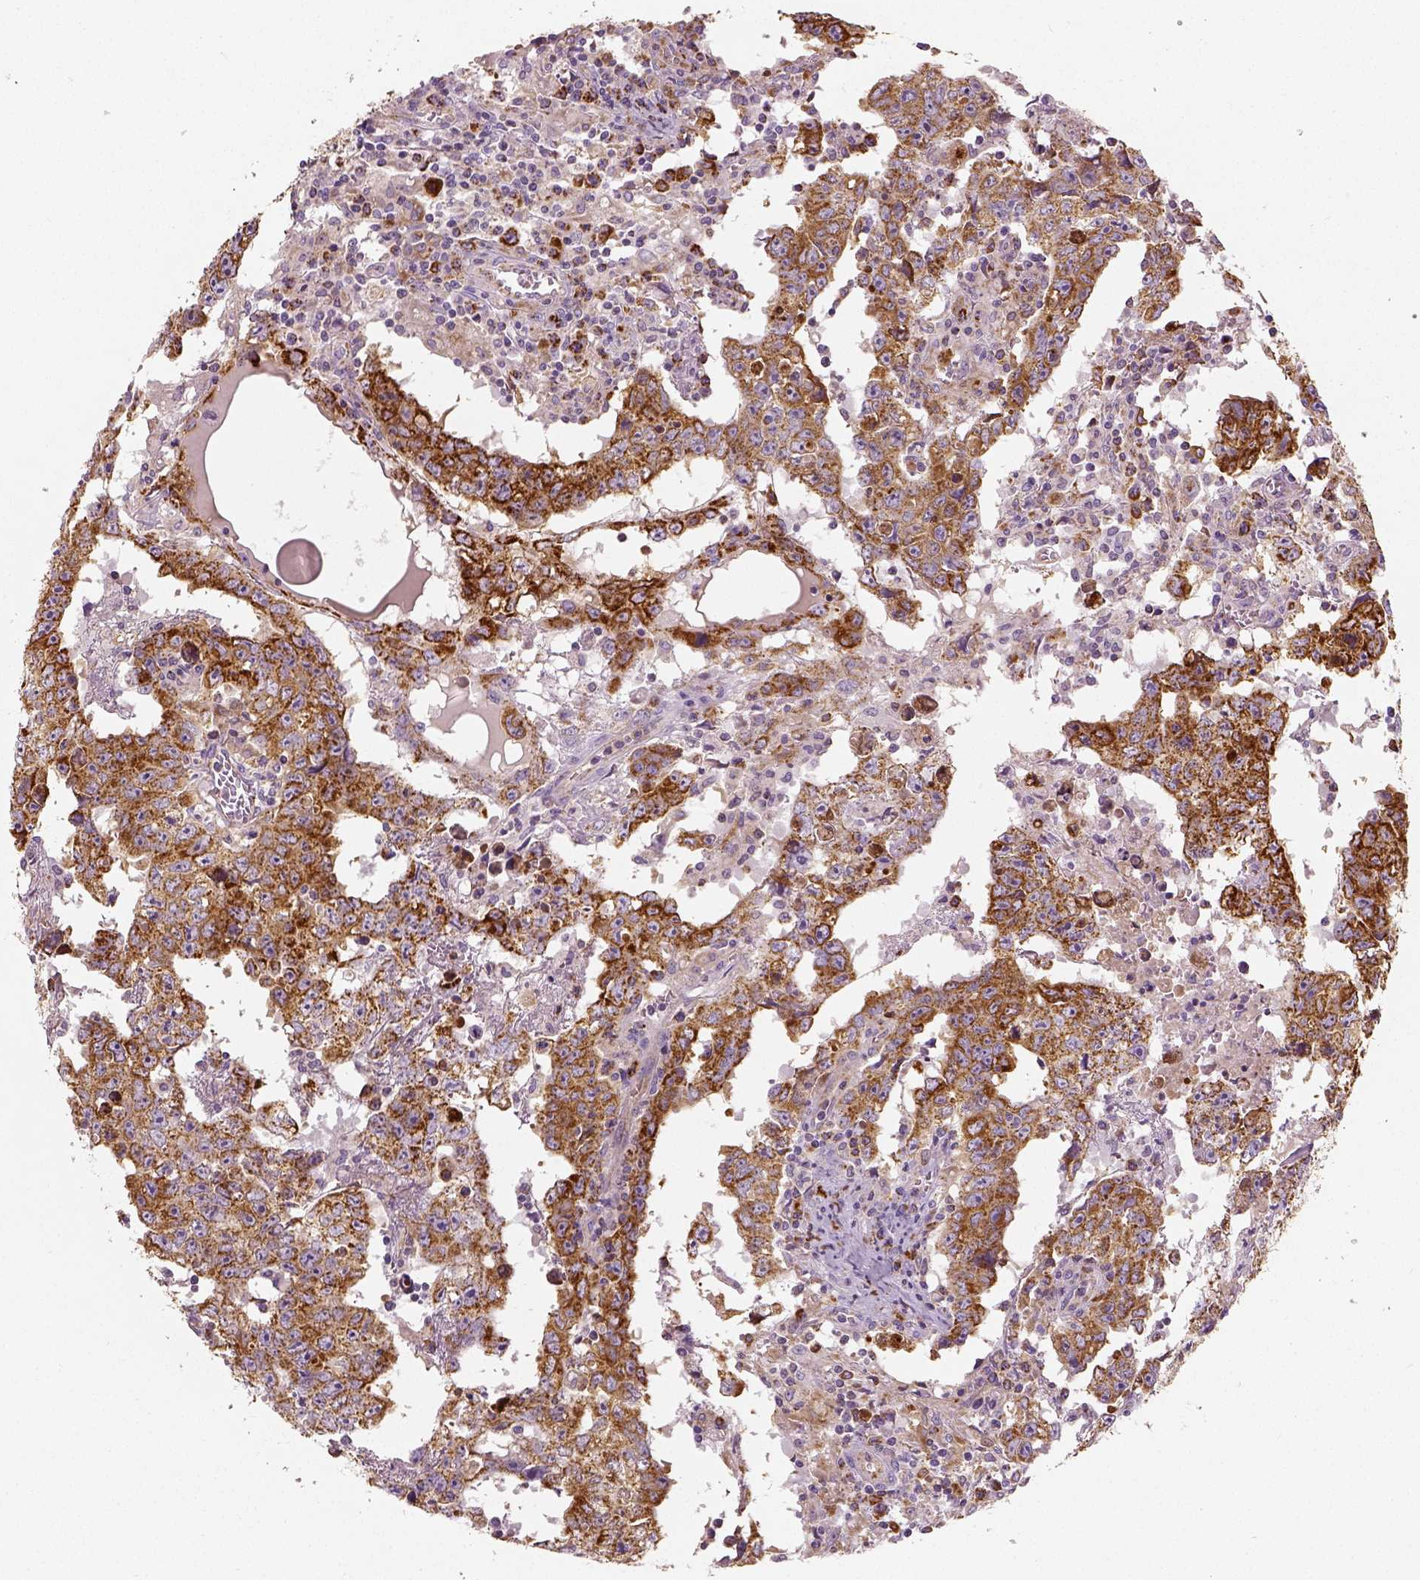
{"staining": {"intensity": "moderate", "quantity": ">75%", "location": "cytoplasmic/membranous"}, "tissue": "testis cancer", "cell_type": "Tumor cells", "image_type": "cancer", "snomed": [{"axis": "morphology", "description": "Carcinoma, Embryonal, NOS"}, {"axis": "topography", "description": "Testis"}], "caption": "The immunohistochemical stain highlights moderate cytoplasmic/membranous staining in tumor cells of testis cancer (embryonal carcinoma) tissue.", "gene": "PGAM5", "patient": {"sex": "male", "age": 22}}